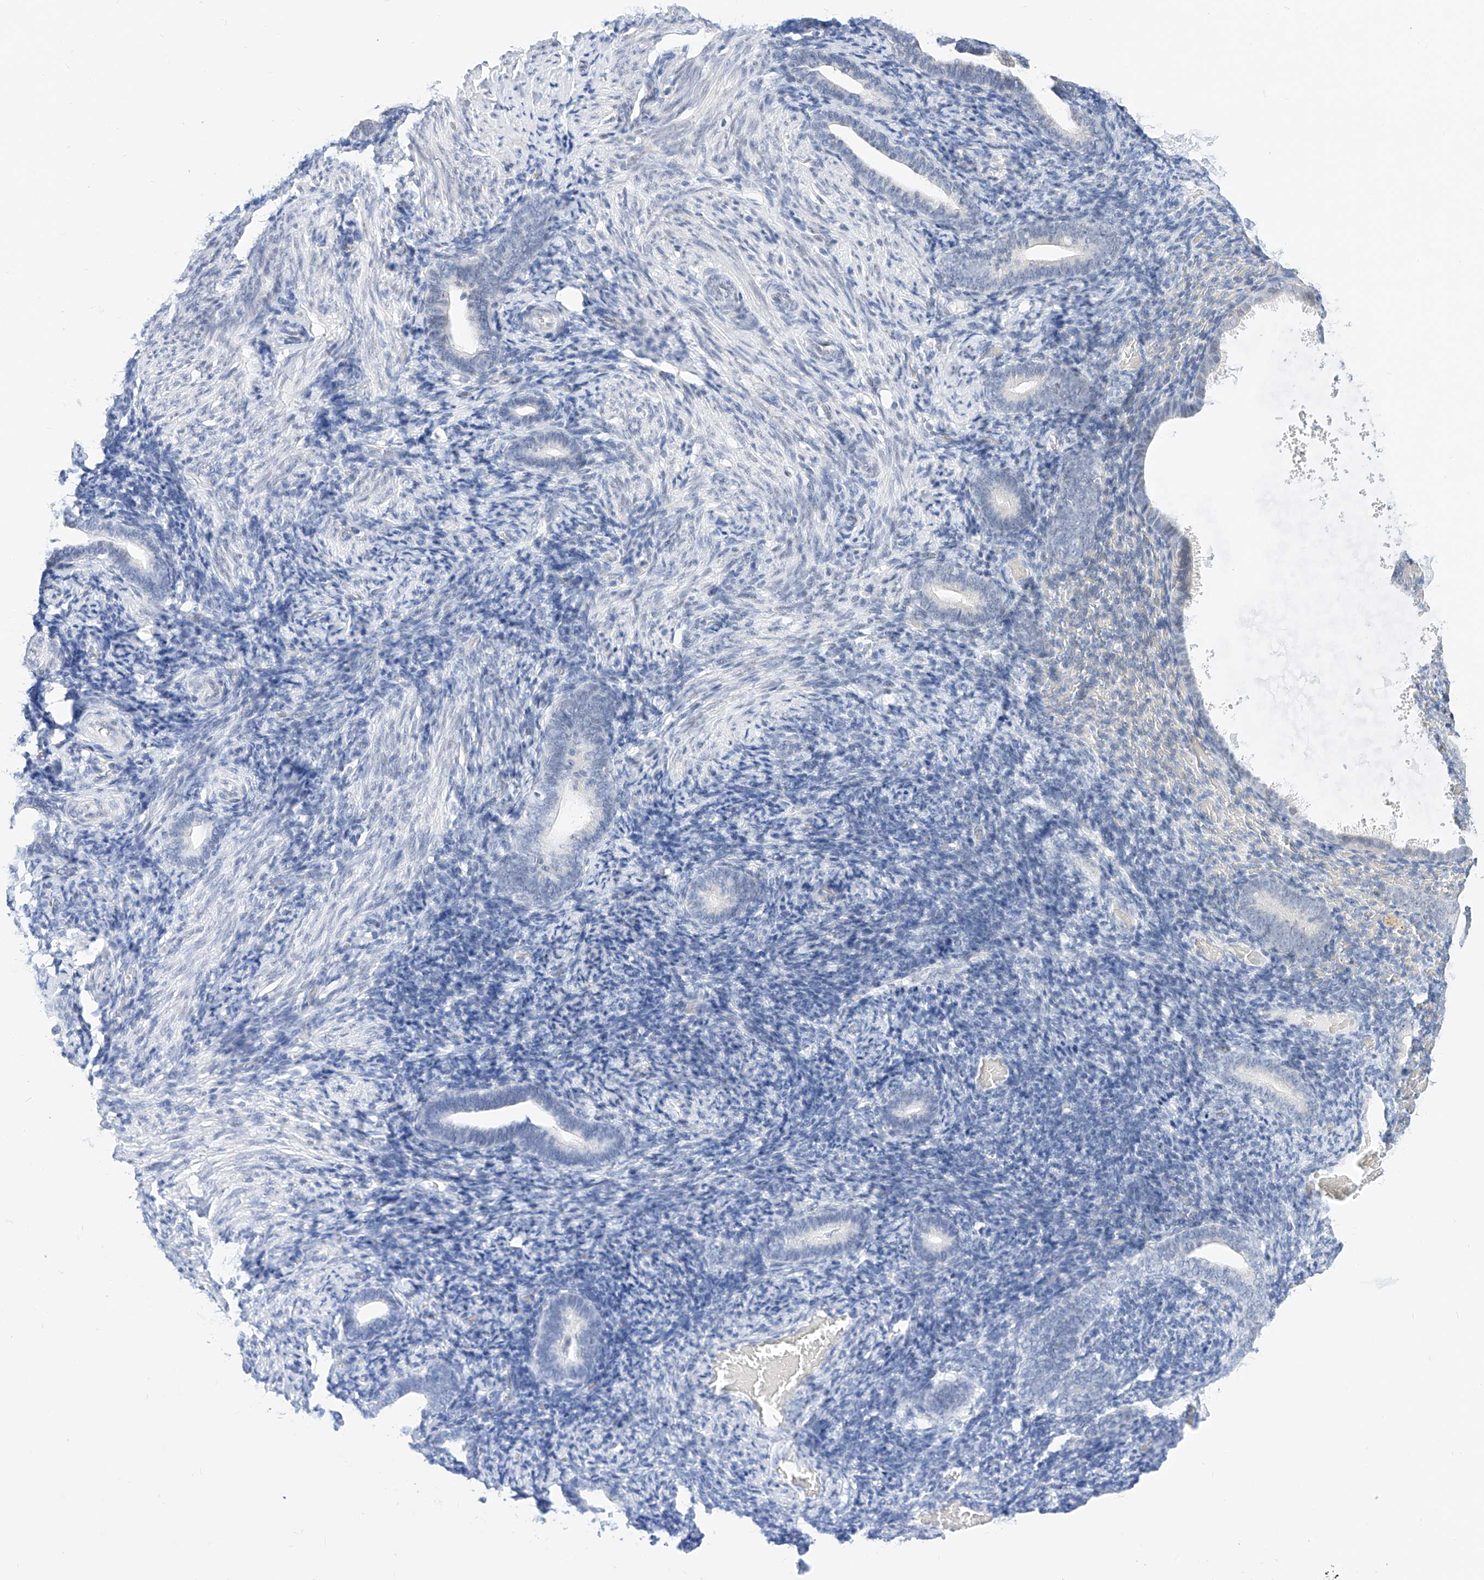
{"staining": {"intensity": "negative", "quantity": "none", "location": "none"}, "tissue": "endometrium", "cell_type": "Cells in endometrial stroma", "image_type": "normal", "snomed": [{"axis": "morphology", "description": "Normal tissue, NOS"}, {"axis": "topography", "description": "Endometrium"}], "caption": "Image shows no protein positivity in cells in endometrial stroma of benign endometrium. (Brightfield microscopy of DAB (3,3'-diaminobenzidine) IHC at high magnification).", "gene": "KCNJ1", "patient": {"sex": "female", "age": 51}}